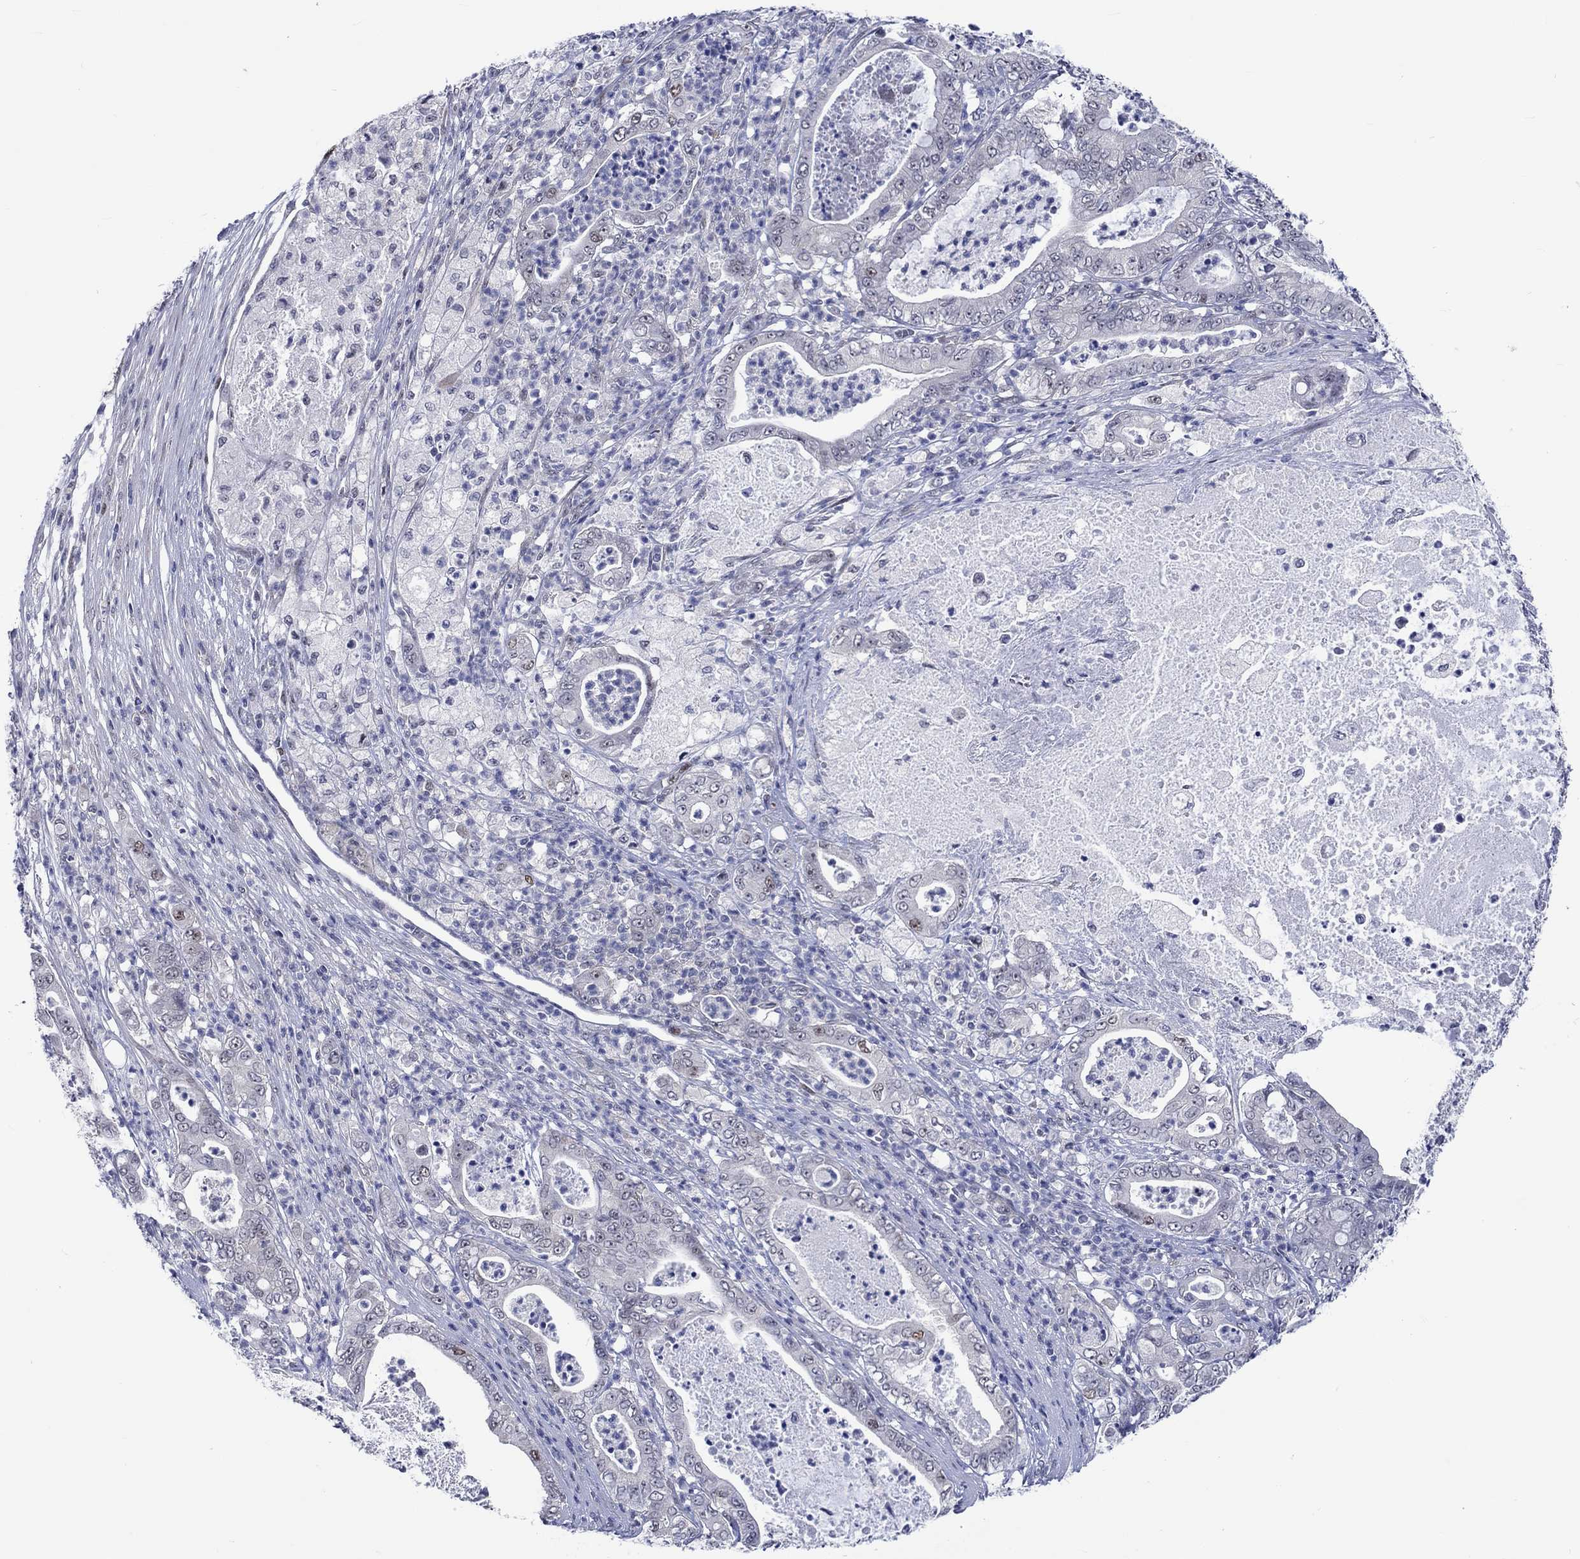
{"staining": {"intensity": "moderate", "quantity": "<25%", "location": "nuclear"}, "tissue": "pancreatic cancer", "cell_type": "Tumor cells", "image_type": "cancer", "snomed": [{"axis": "morphology", "description": "Adenocarcinoma, NOS"}, {"axis": "topography", "description": "Pancreas"}], "caption": "High-magnification brightfield microscopy of pancreatic cancer (adenocarcinoma) stained with DAB (brown) and counterstained with hematoxylin (blue). tumor cells exhibit moderate nuclear expression is present in approximately<25% of cells. Using DAB (3,3'-diaminobenzidine) (brown) and hematoxylin (blue) stains, captured at high magnification using brightfield microscopy.", "gene": "E2F8", "patient": {"sex": "male", "age": 71}}